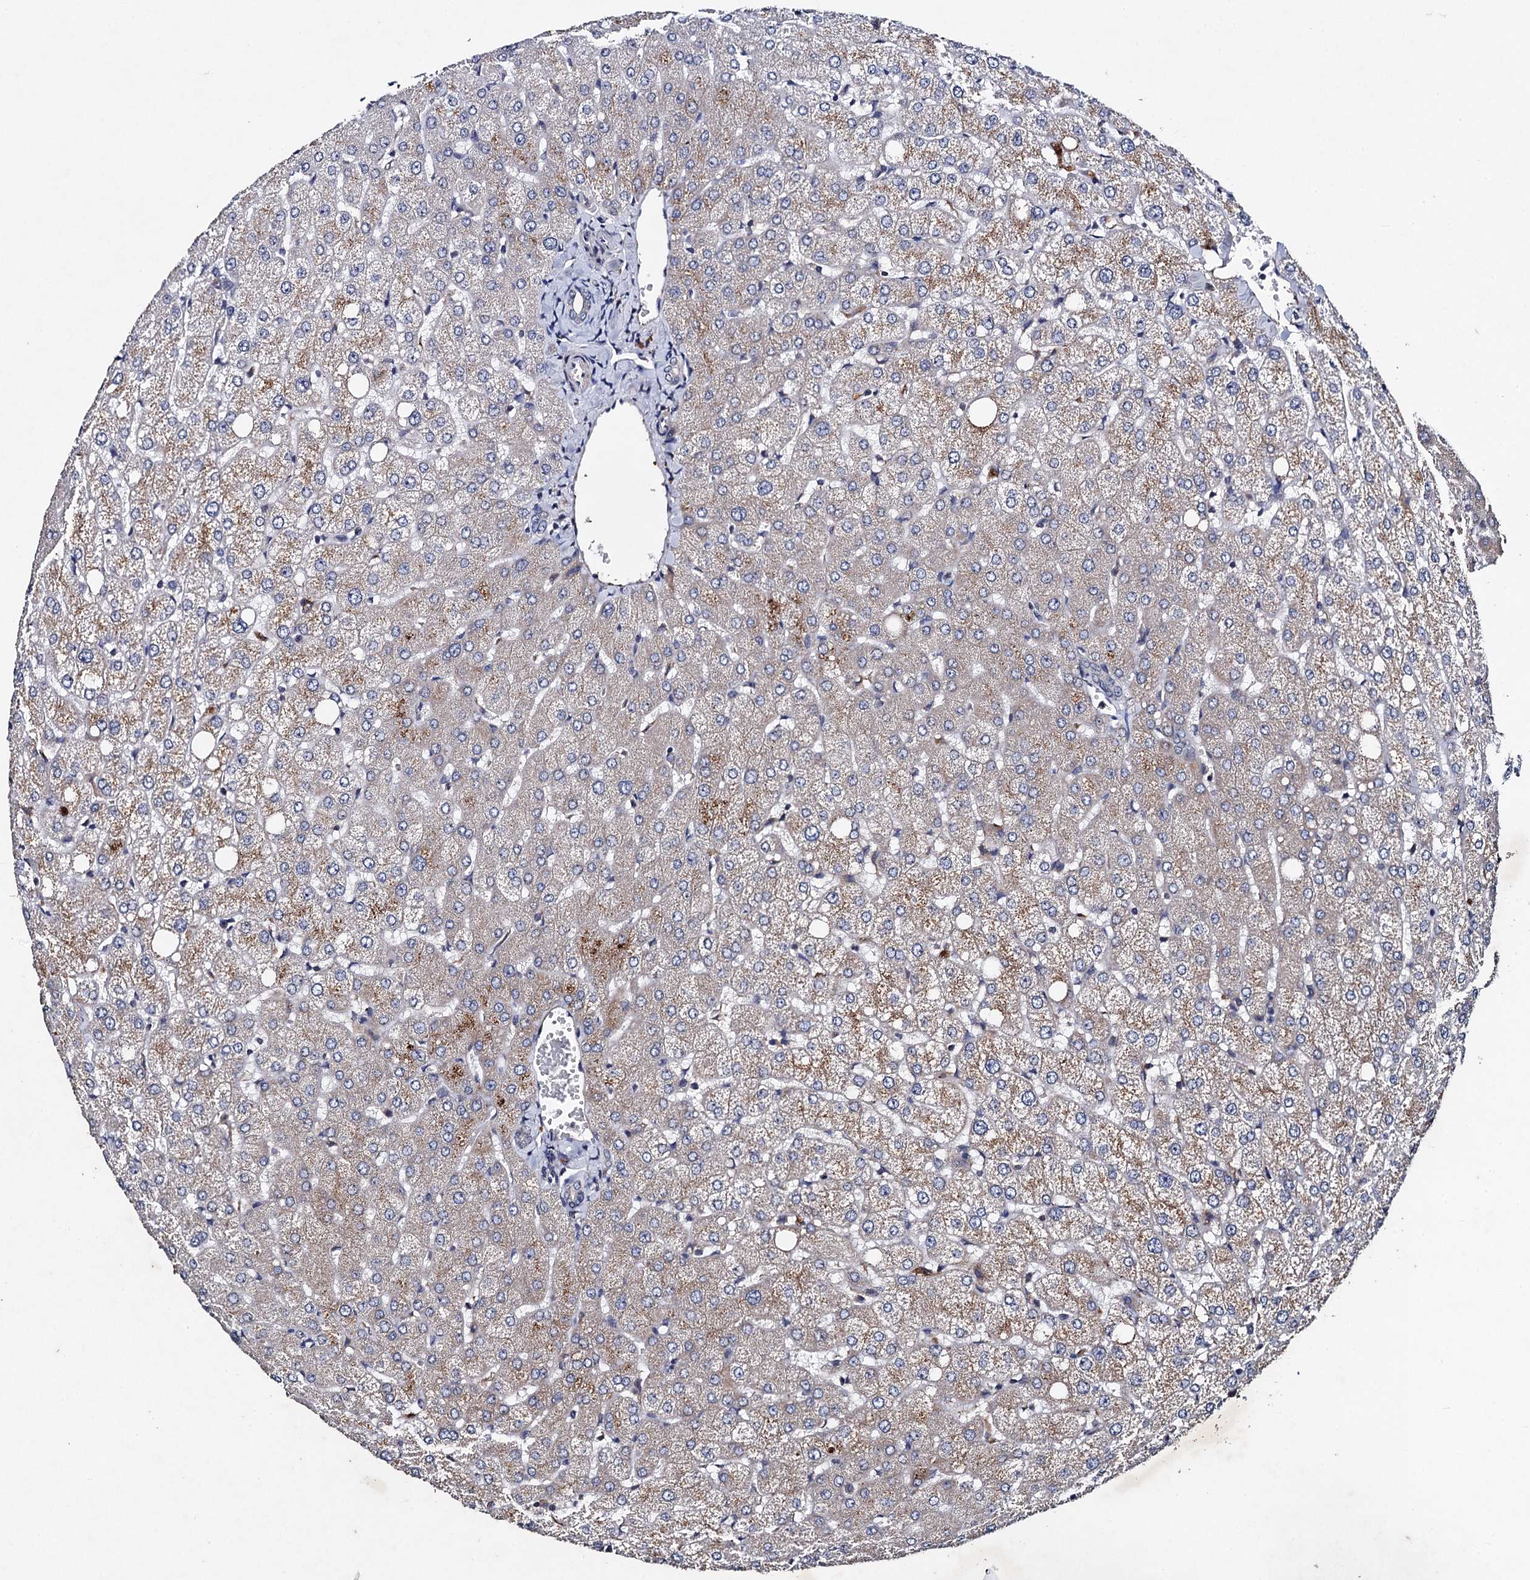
{"staining": {"intensity": "negative", "quantity": "none", "location": "none"}, "tissue": "liver", "cell_type": "Cholangiocytes", "image_type": "normal", "snomed": [{"axis": "morphology", "description": "Normal tissue, NOS"}, {"axis": "topography", "description": "Liver"}], "caption": "An immunohistochemistry micrograph of normal liver is shown. There is no staining in cholangiocytes of liver. The staining is performed using DAB brown chromogen with nuclei counter-stained in using hematoxylin.", "gene": "PPTC7", "patient": {"sex": "female", "age": 54}}